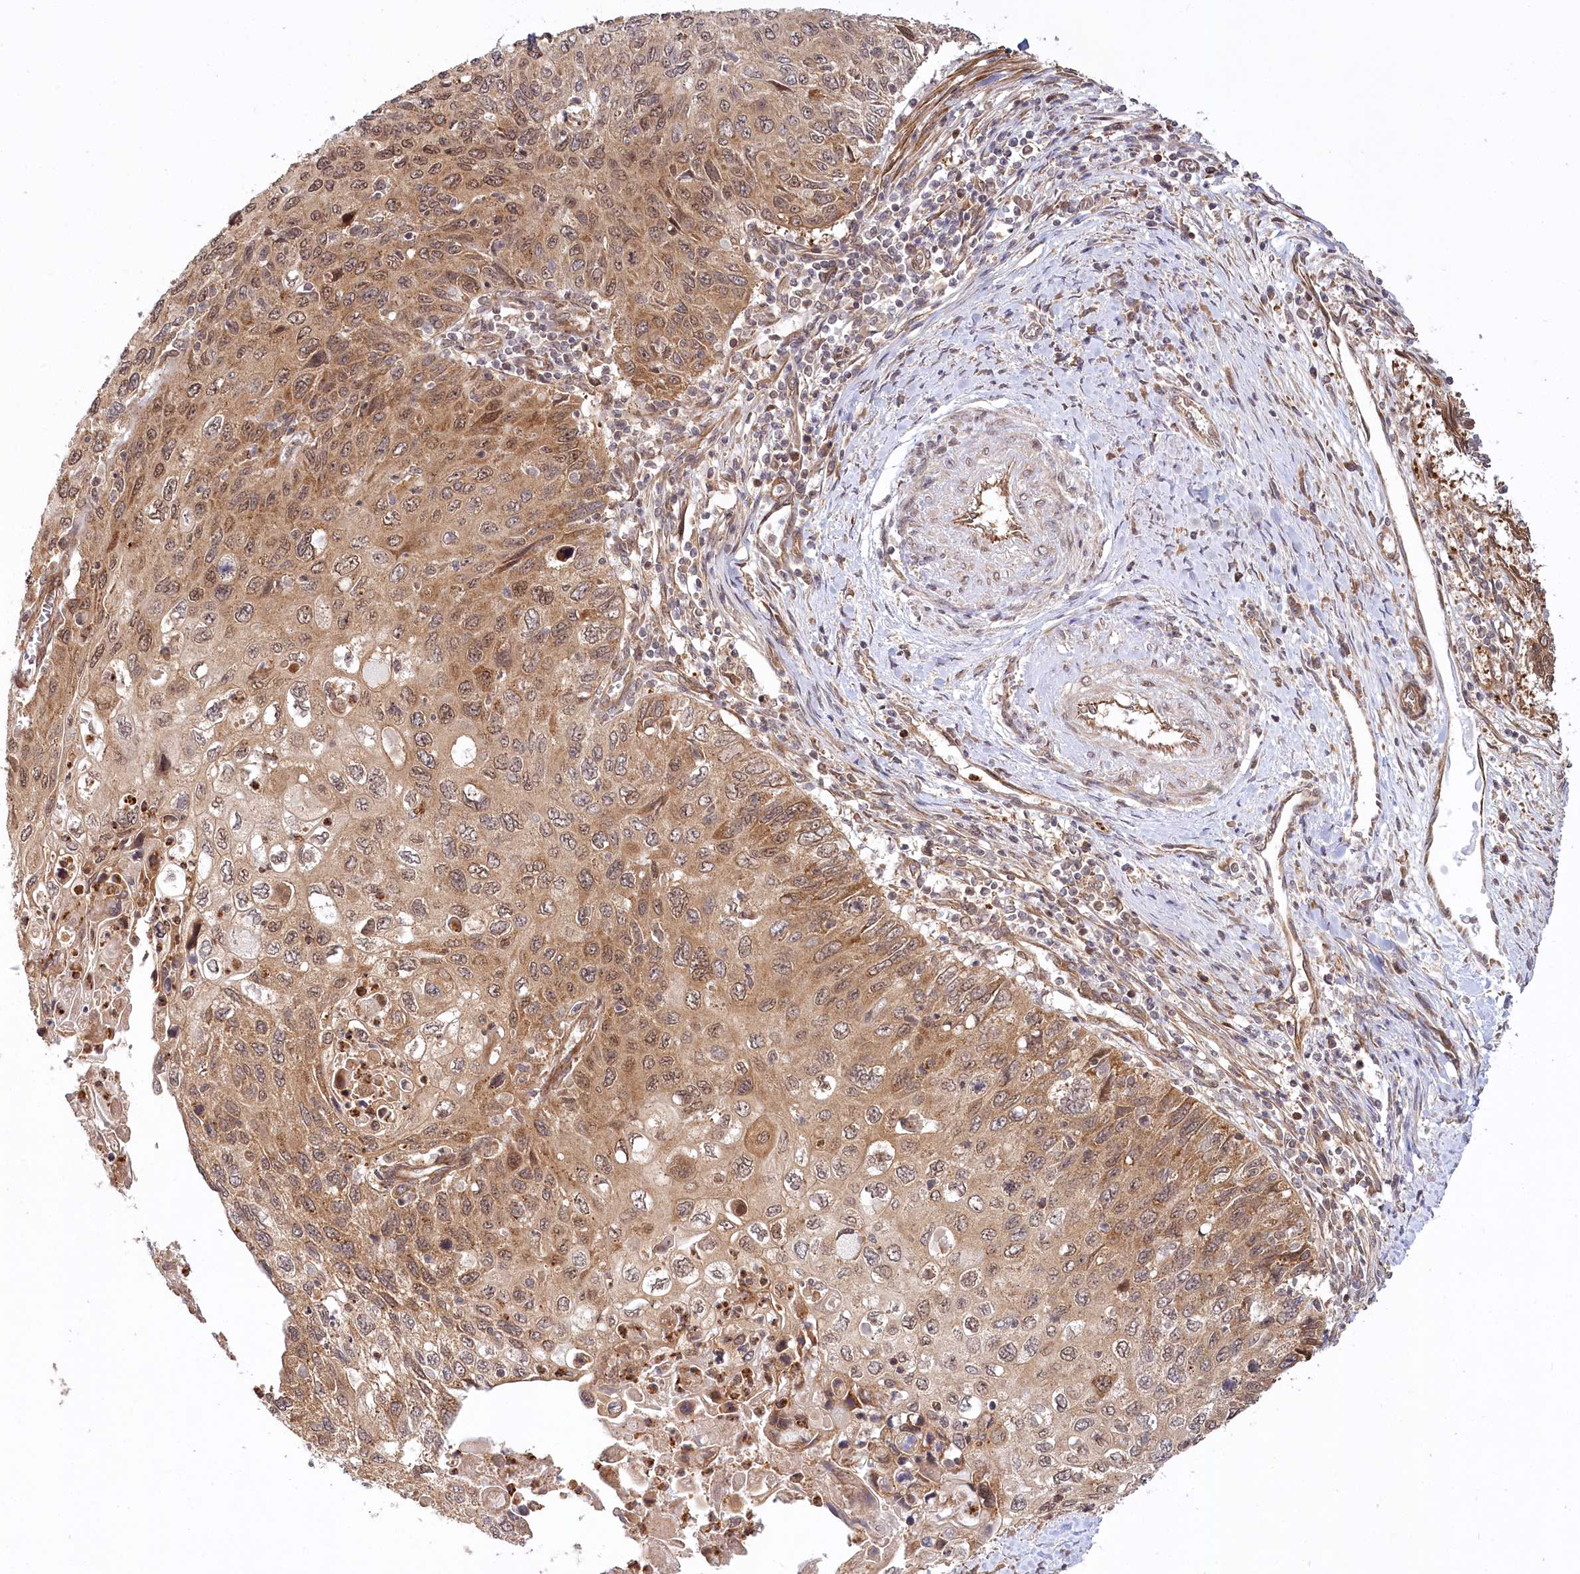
{"staining": {"intensity": "moderate", "quantity": ">75%", "location": "cytoplasmic/membranous,nuclear"}, "tissue": "cervical cancer", "cell_type": "Tumor cells", "image_type": "cancer", "snomed": [{"axis": "morphology", "description": "Squamous cell carcinoma, NOS"}, {"axis": "topography", "description": "Cervix"}], "caption": "This photomicrograph reveals cervical cancer (squamous cell carcinoma) stained with immunohistochemistry to label a protein in brown. The cytoplasmic/membranous and nuclear of tumor cells show moderate positivity for the protein. Nuclei are counter-stained blue.", "gene": "CEP70", "patient": {"sex": "female", "age": 70}}